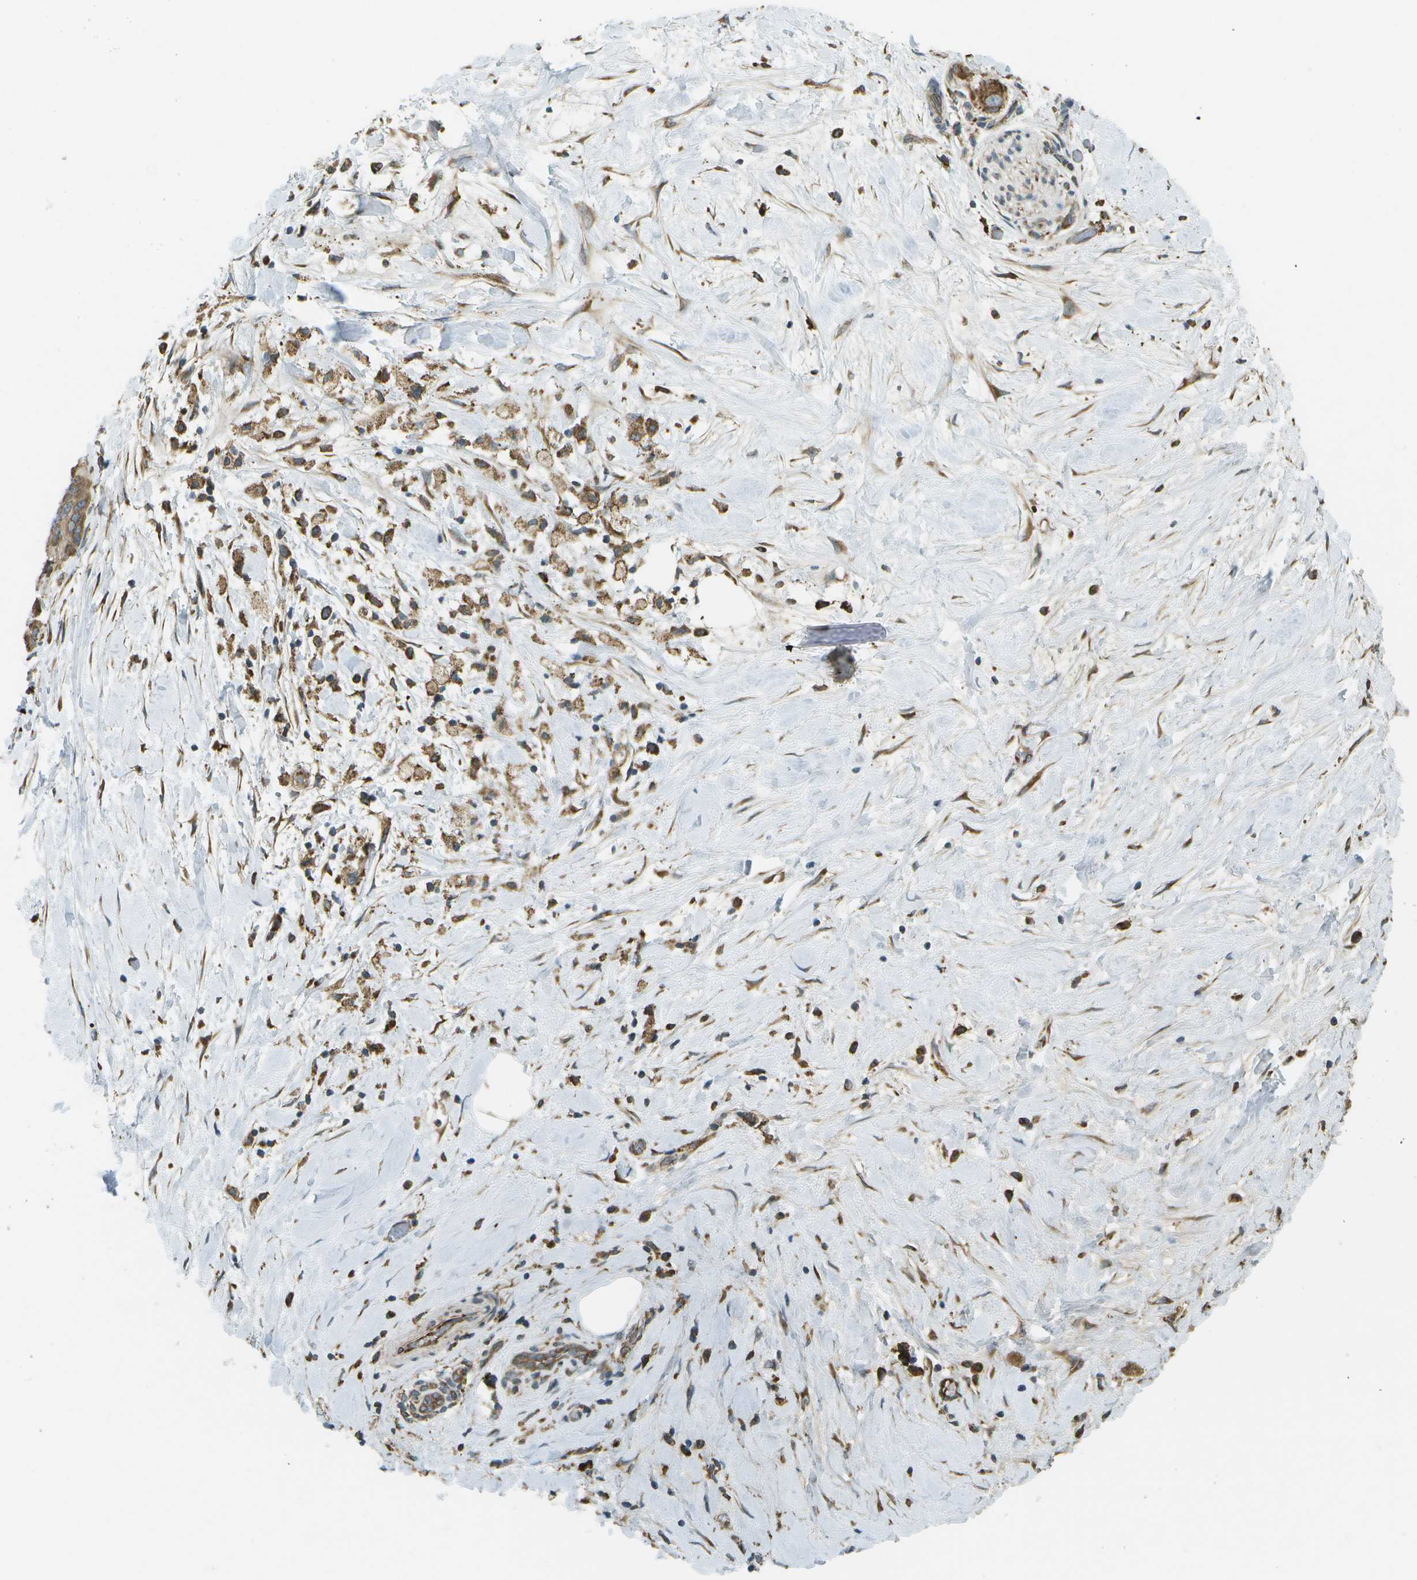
{"staining": {"intensity": "moderate", "quantity": ">75%", "location": "cytoplasmic/membranous"}, "tissue": "pancreatic cancer", "cell_type": "Tumor cells", "image_type": "cancer", "snomed": [{"axis": "morphology", "description": "Adenocarcinoma, NOS"}, {"axis": "topography", "description": "Pancreas"}], "caption": "Pancreatic cancer stained with DAB (3,3'-diaminobenzidine) immunohistochemistry (IHC) shows medium levels of moderate cytoplasmic/membranous staining in about >75% of tumor cells.", "gene": "USP30", "patient": {"sex": "male", "age": 55}}